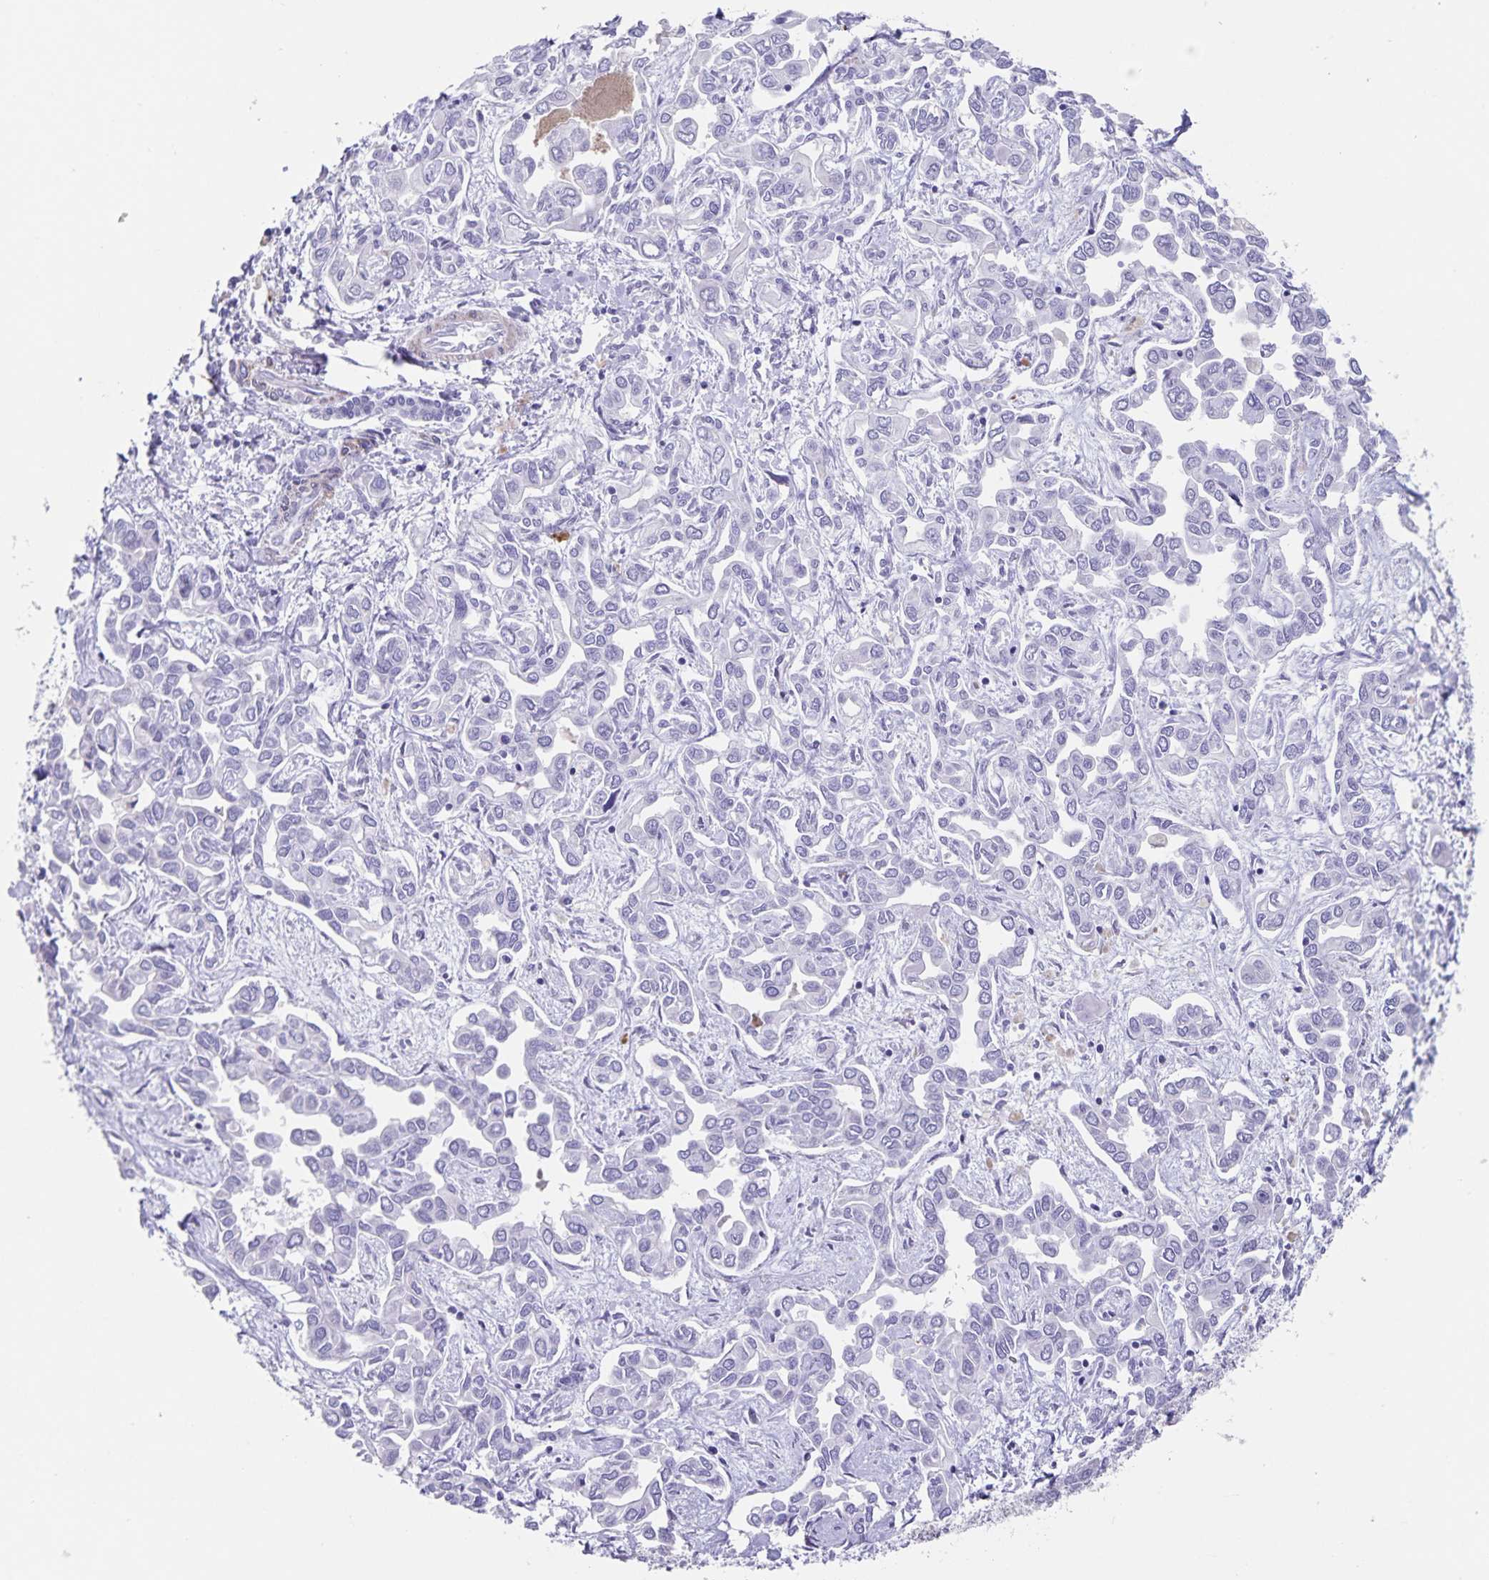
{"staining": {"intensity": "negative", "quantity": "none", "location": "none"}, "tissue": "liver cancer", "cell_type": "Tumor cells", "image_type": "cancer", "snomed": [{"axis": "morphology", "description": "Cholangiocarcinoma"}, {"axis": "topography", "description": "Liver"}], "caption": "Liver cholangiocarcinoma stained for a protein using IHC reveals no staining tumor cells.", "gene": "SYNM", "patient": {"sex": "female", "age": 64}}